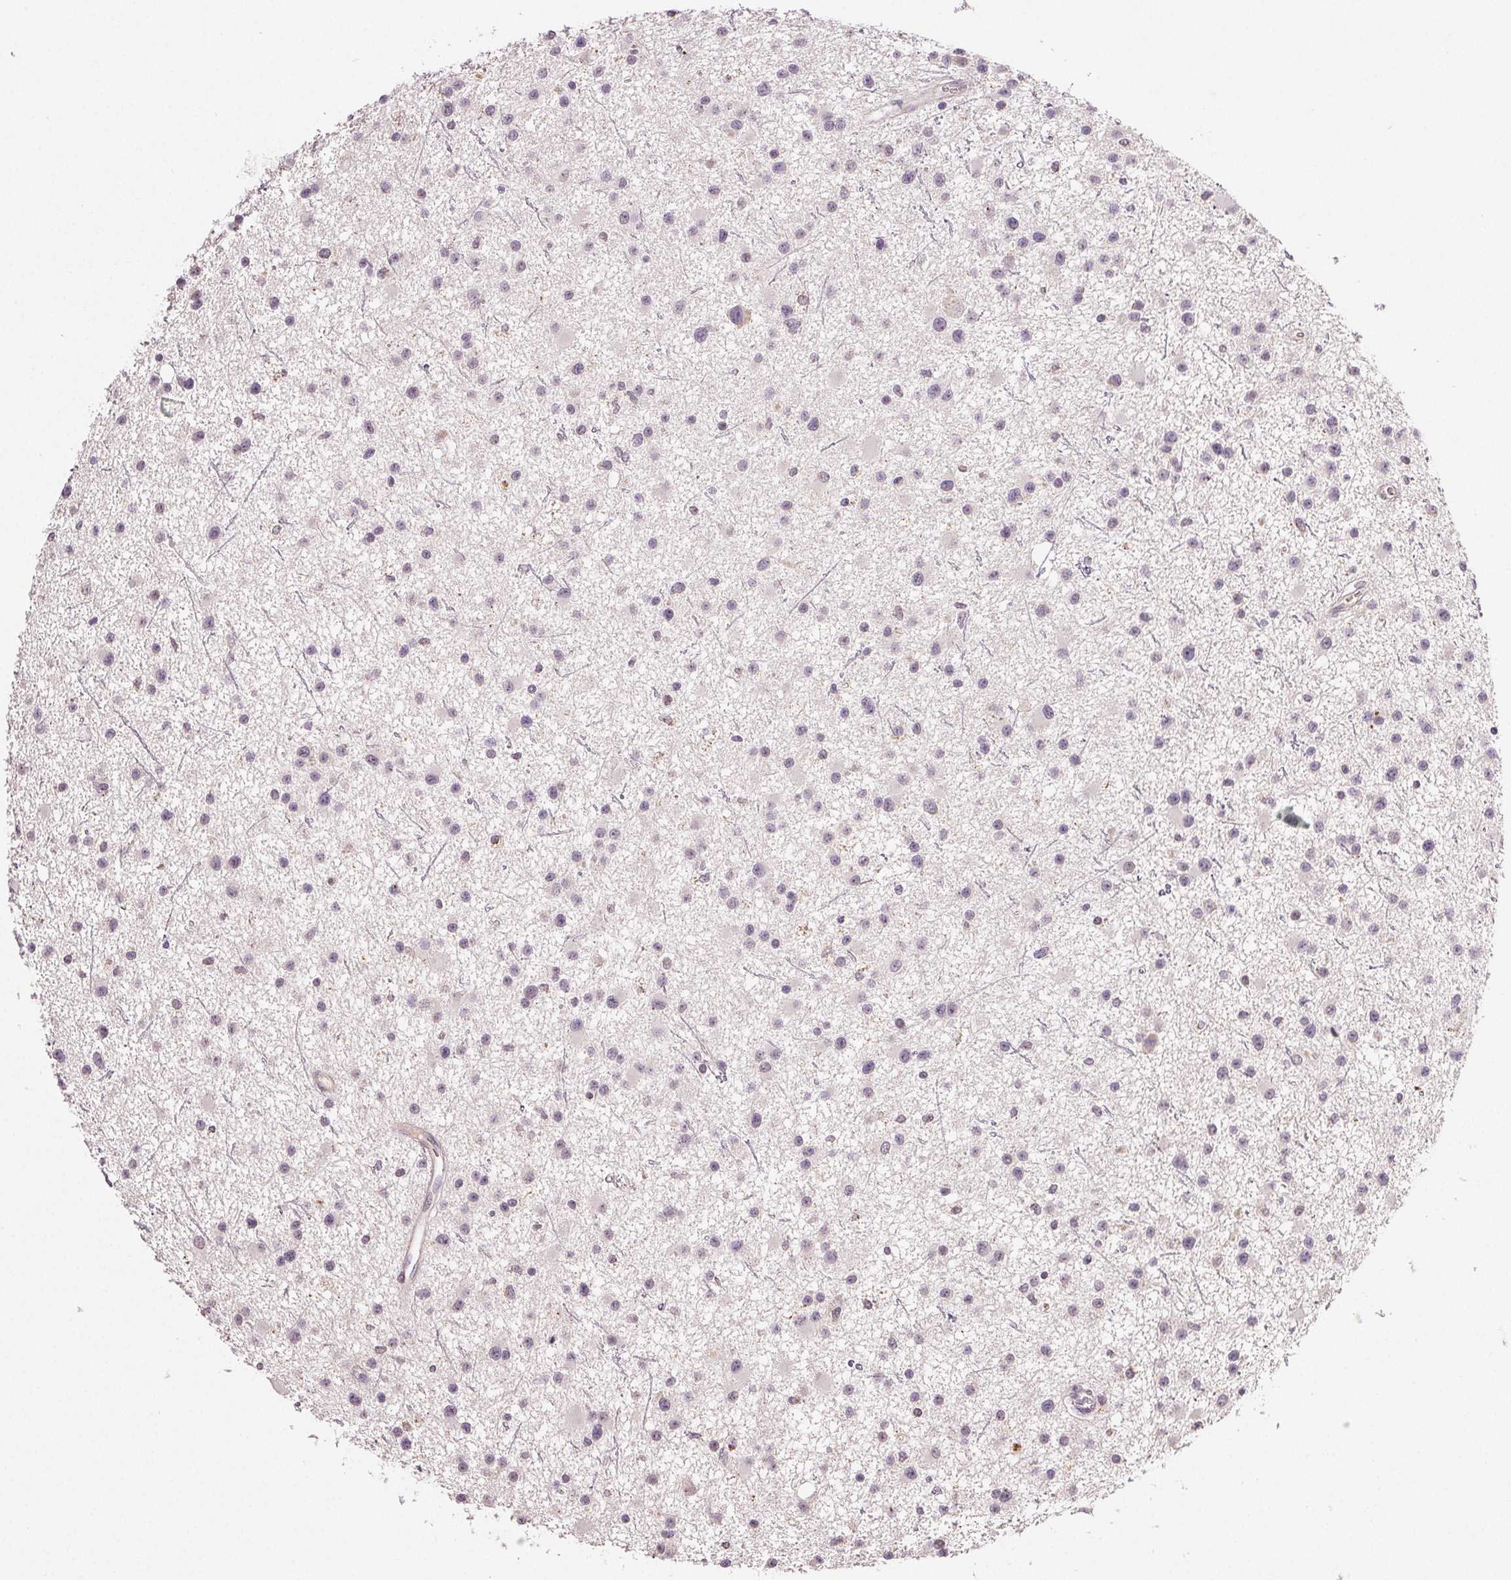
{"staining": {"intensity": "negative", "quantity": "none", "location": "none"}, "tissue": "glioma", "cell_type": "Tumor cells", "image_type": "cancer", "snomed": [{"axis": "morphology", "description": "Glioma, malignant, Low grade"}, {"axis": "topography", "description": "Brain"}], "caption": "There is no significant expression in tumor cells of glioma.", "gene": "TMEM253", "patient": {"sex": "male", "age": 43}}